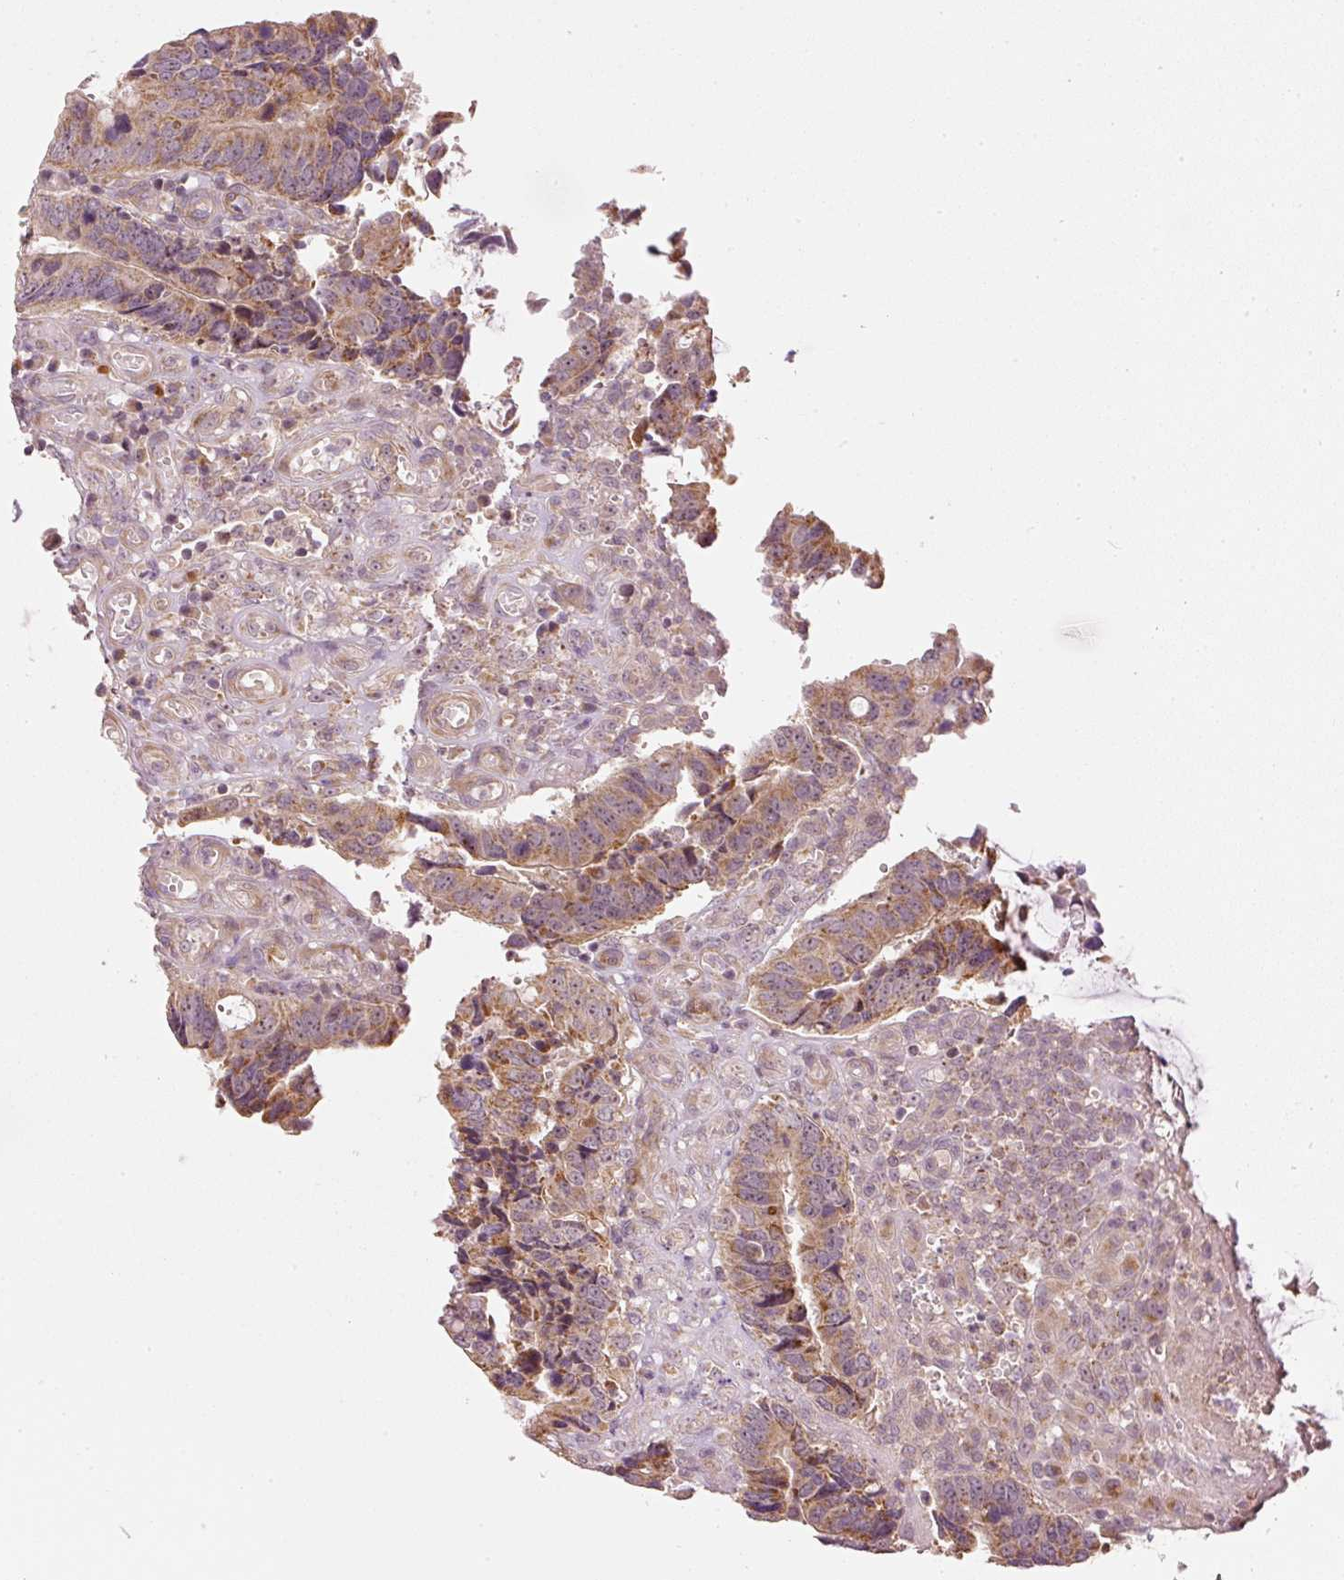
{"staining": {"intensity": "moderate", "quantity": "25%-75%", "location": "cytoplasmic/membranous"}, "tissue": "colorectal cancer", "cell_type": "Tumor cells", "image_type": "cancer", "snomed": [{"axis": "morphology", "description": "Adenocarcinoma, NOS"}, {"axis": "topography", "description": "Colon"}], "caption": "Immunohistochemistry photomicrograph of colorectal cancer stained for a protein (brown), which exhibits medium levels of moderate cytoplasmic/membranous expression in approximately 25%-75% of tumor cells.", "gene": "CDC20B", "patient": {"sex": "male", "age": 87}}